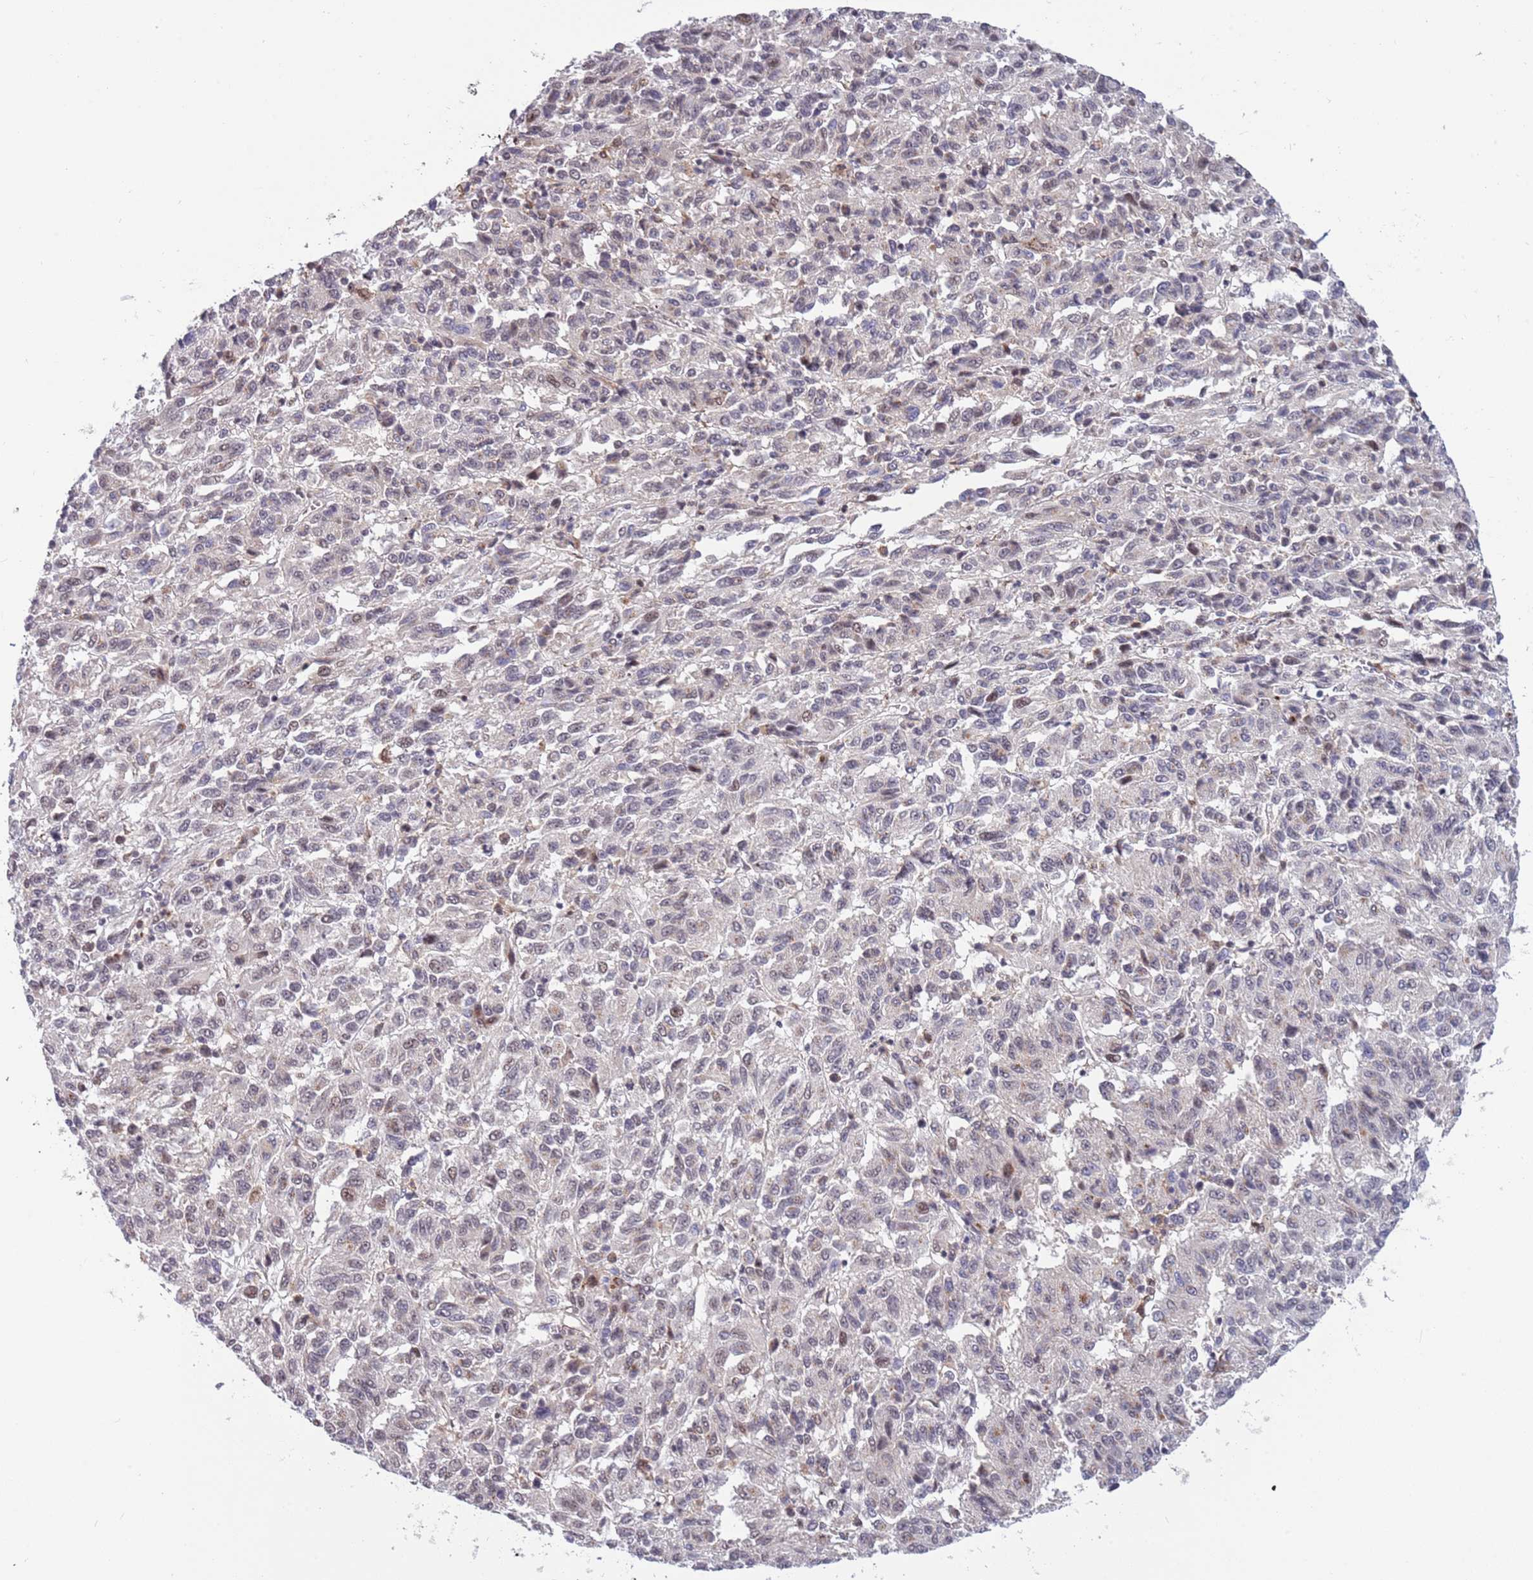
{"staining": {"intensity": "negative", "quantity": "none", "location": "none"}, "tissue": "melanoma", "cell_type": "Tumor cells", "image_type": "cancer", "snomed": [{"axis": "morphology", "description": "Malignant melanoma, Metastatic site"}, {"axis": "topography", "description": "Lung"}], "caption": "High power microscopy micrograph of an IHC histopathology image of melanoma, revealing no significant expression in tumor cells.", "gene": "CCNJL", "patient": {"sex": "male", "age": 64}}